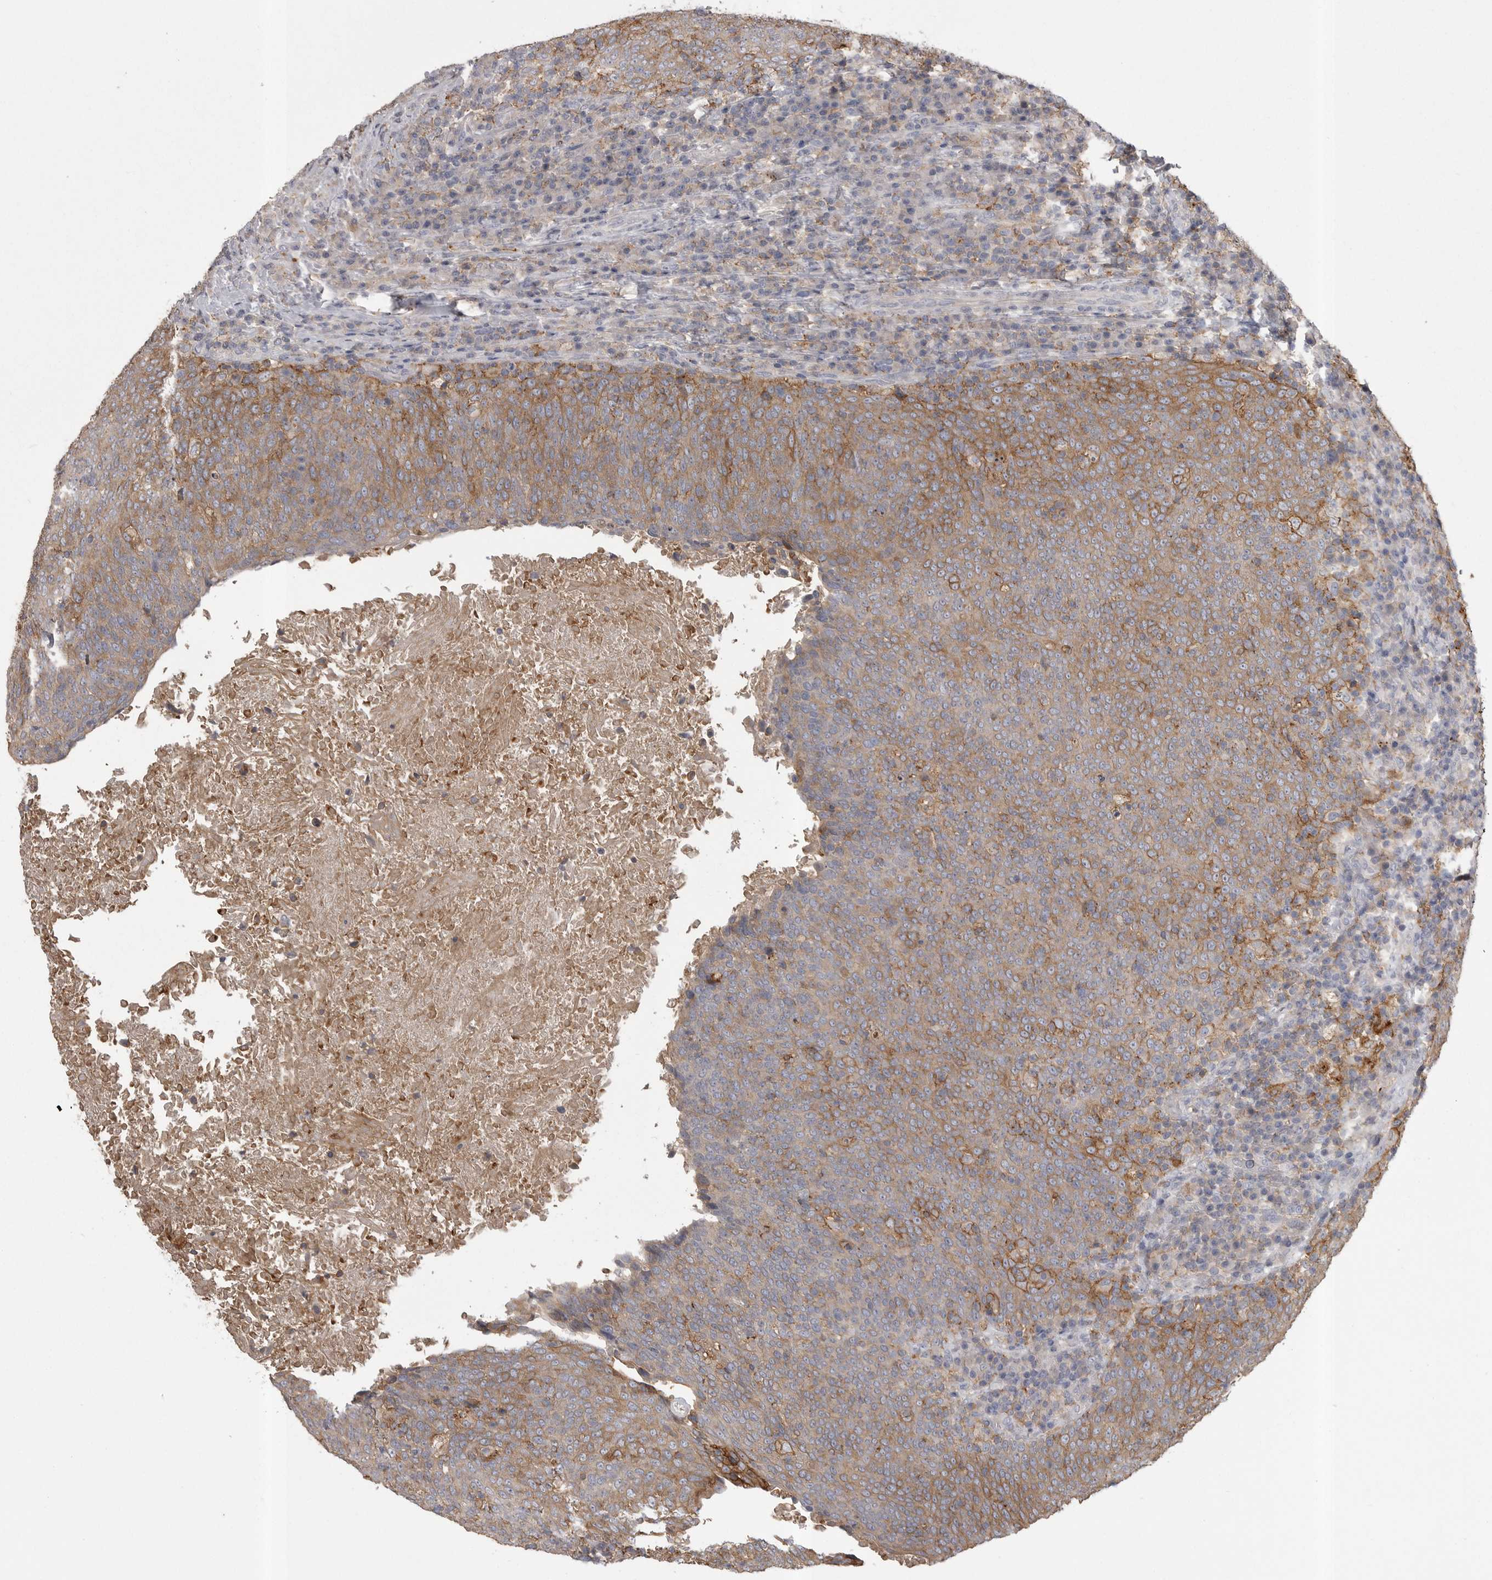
{"staining": {"intensity": "moderate", "quantity": ">75%", "location": "cytoplasmic/membranous"}, "tissue": "head and neck cancer", "cell_type": "Tumor cells", "image_type": "cancer", "snomed": [{"axis": "morphology", "description": "Squamous cell carcinoma, NOS"}, {"axis": "morphology", "description": "Squamous cell carcinoma, metastatic, NOS"}, {"axis": "topography", "description": "Lymph node"}, {"axis": "topography", "description": "Head-Neck"}], "caption": "Approximately >75% of tumor cells in head and neck cancer (squamous cell carcinoma) reveal moderate cytoplasmic/membranous protein positivity as visualized by brown immunohistochemical staining.", "gene": "CMTM6", "patient": {"sex": "male", "age": 62}}